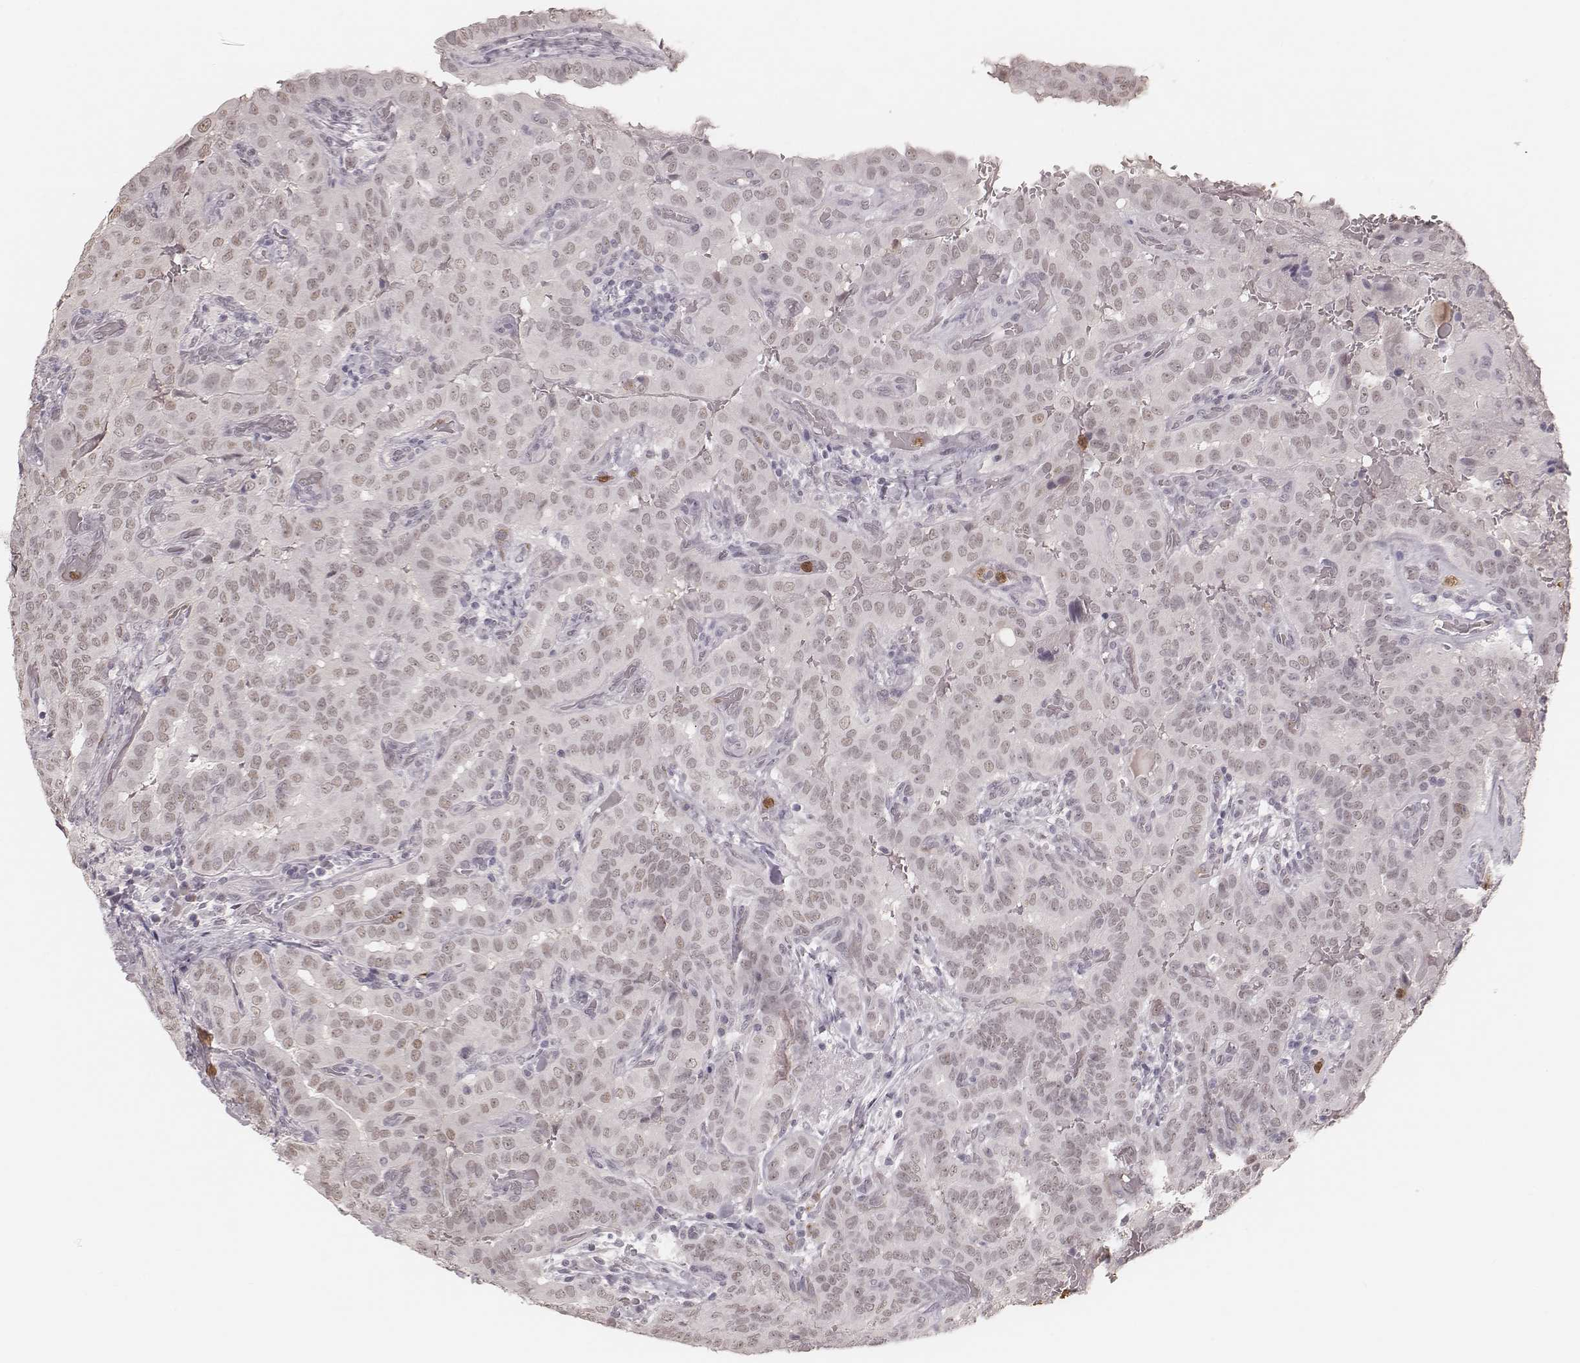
{"staining": {"intensity": "negative", "quantity": "none", "location": "none"}, "tissue": "thyroid cancer", "cell_type": "Tumor cells", "image_type": "cancer", "snomed": [{"axis": "morphology", "description": "Papillary adenocarcinoma, NOS"}, {"axis": "morphology", "description": "Papillary adenoma metastatic"}, {"axis": "topography", "description": "Thyroid gland"}], "caption": "Human papillary adenocarcinoma (thyroid) stained for a protein using immunohistochemistry (IHC) displays no expression in tumor cells.", "gene": "KITLG", "patient": {"sex": "female", "age": 50}}